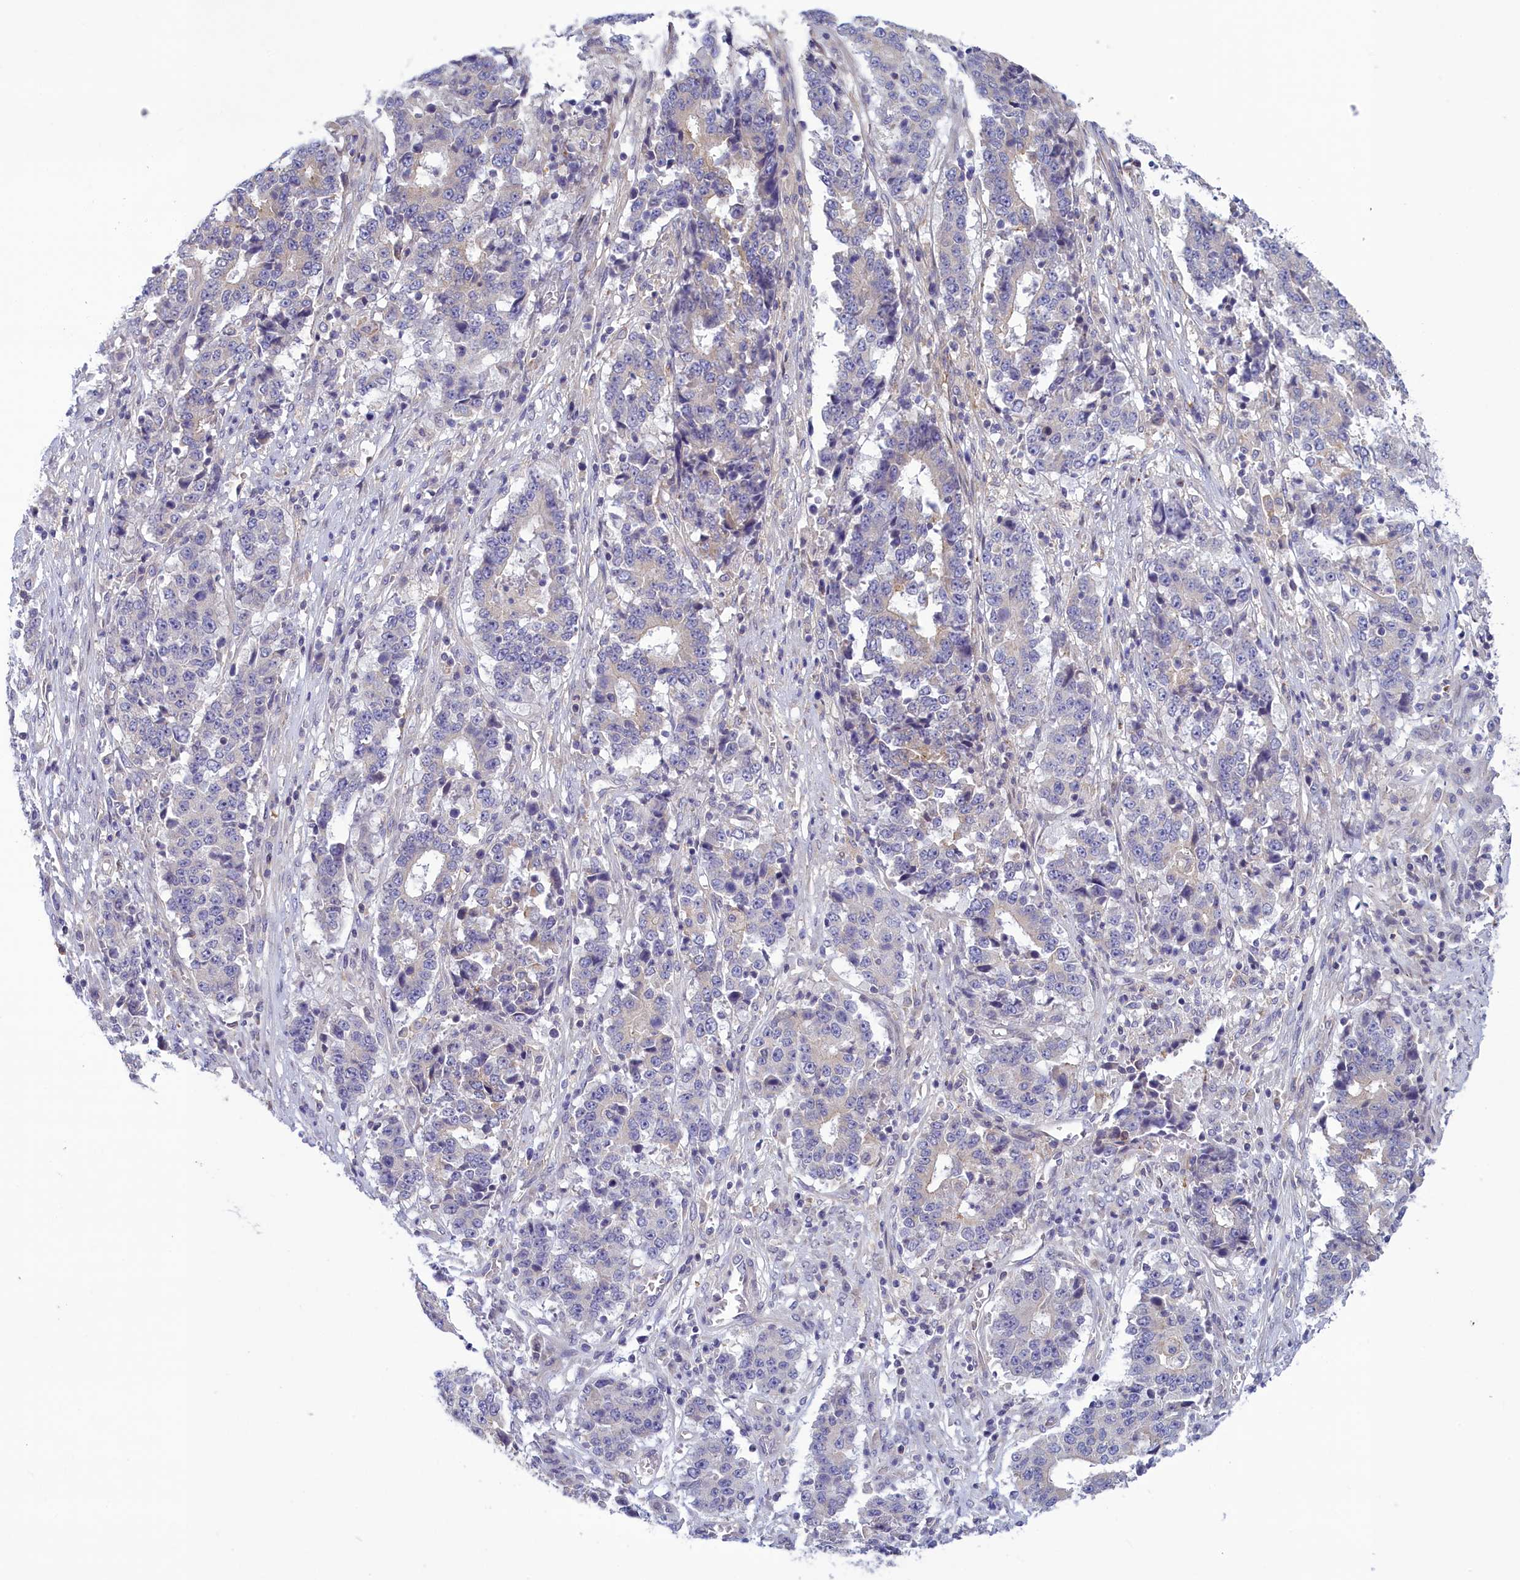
{"staining": {"intensity": "negative", "quantity": "none", "location": "none"}, "tissue": "stomach cancer", "cell_type": "Tumor cells", "image_type": "cancer", "snomed": [{"axis": "morphology", "description": "Adenocarcinoma, NOS"}, {"axis": "topography", "description": "Stomach"}], "caption": "A micrograph of stomach cancer (adenocarcinoma) stained for a protein reveals no brown staining in tumor cells.", "gene": "CORO2A", "patient": {"sex": "male", "age": 59}}